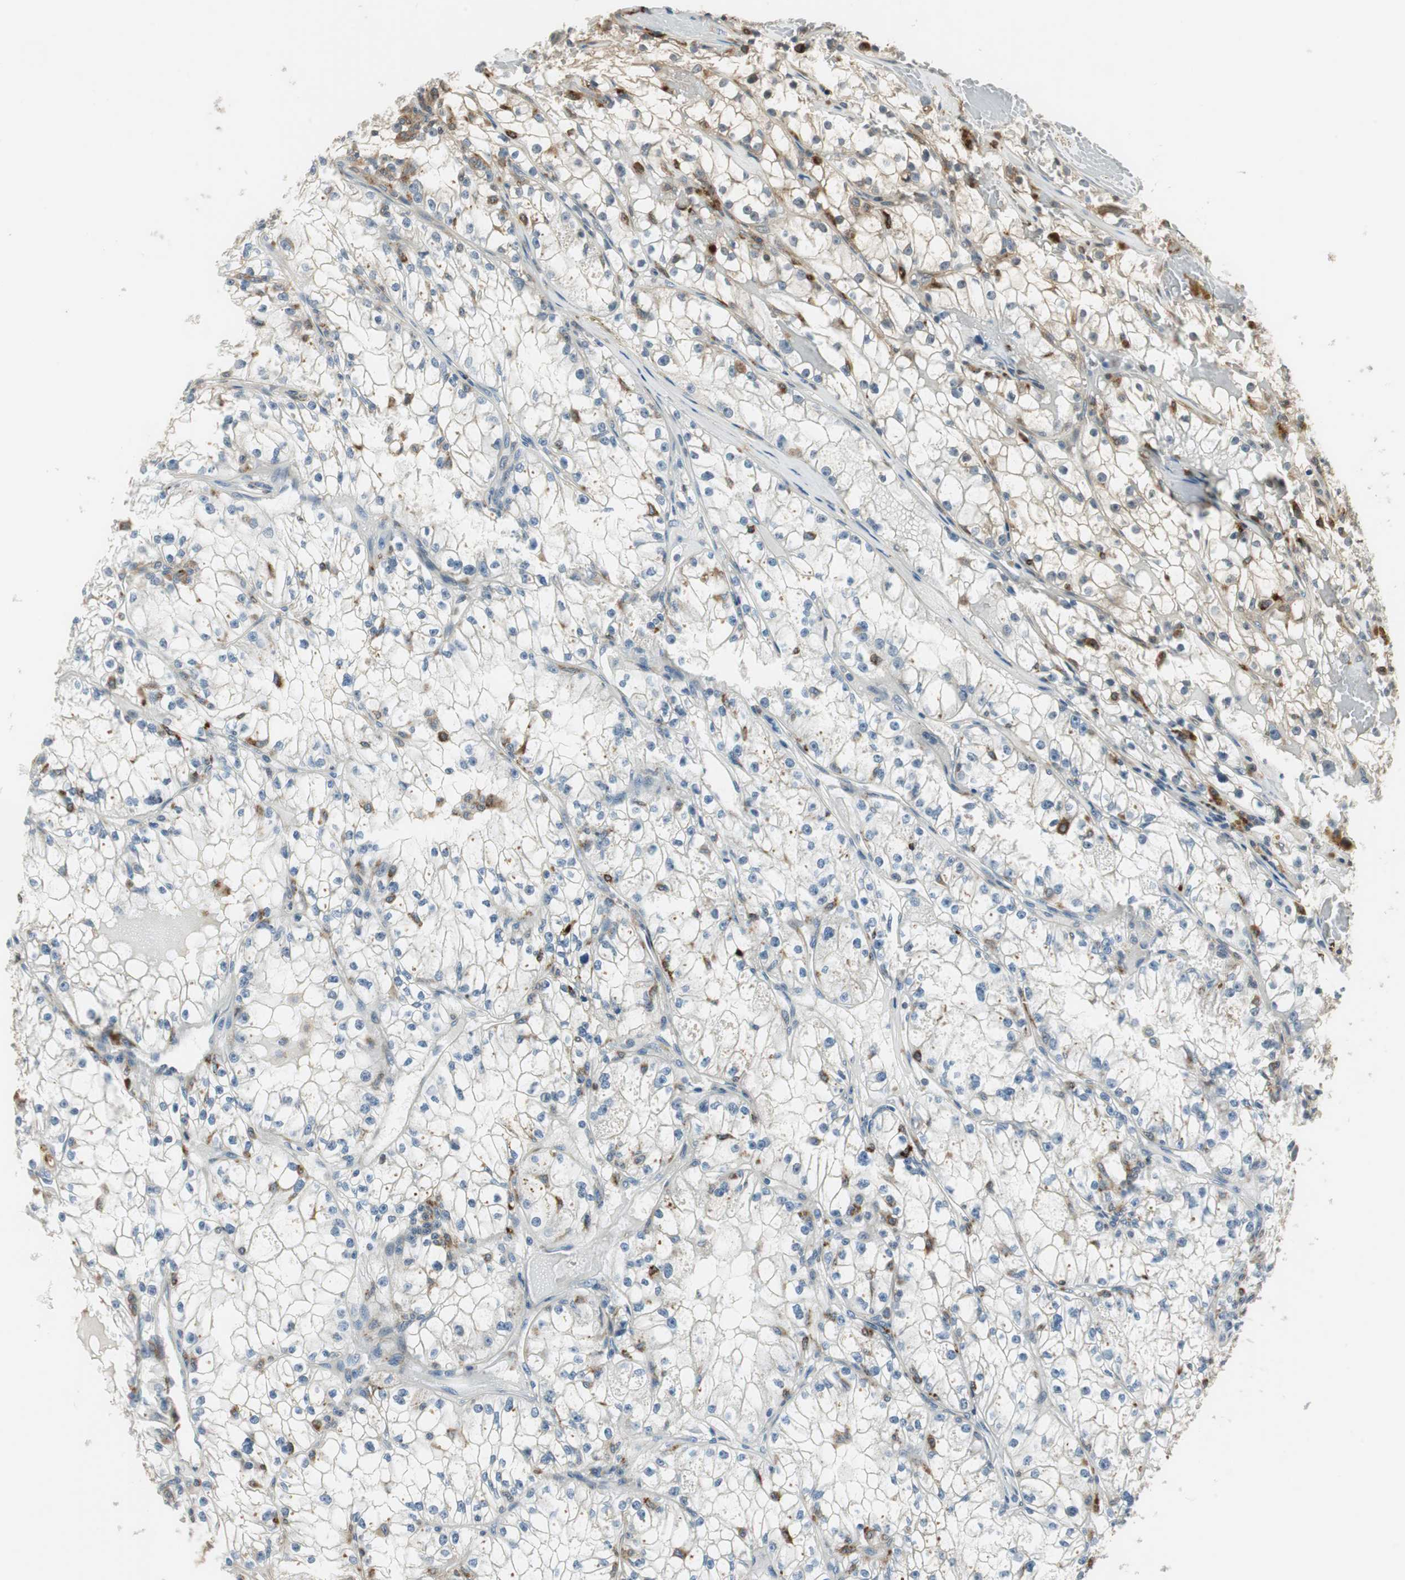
{"staining": {"intensity": "moderate", "quantity": "25%-75%", "location": "cytoplasmic/membranous"}, "tissue": "renal cancer", "cell_type": "Tumor cells", "image_type": "cancer", "snomed": [{"axis": "morphology", "description": "Adenocarcinoma, NOS"}, {"axis": "topography", "description": "Kidney"}], "caption": "Immunohistochemical staining of human renal cancer (adenocarcinoma) shows moderate cytoplasmic/membranous protein expression in about 25%-75% of tumor cells.", "gene": "NCK1", "patient": {"sex": "male", "age": 56}}